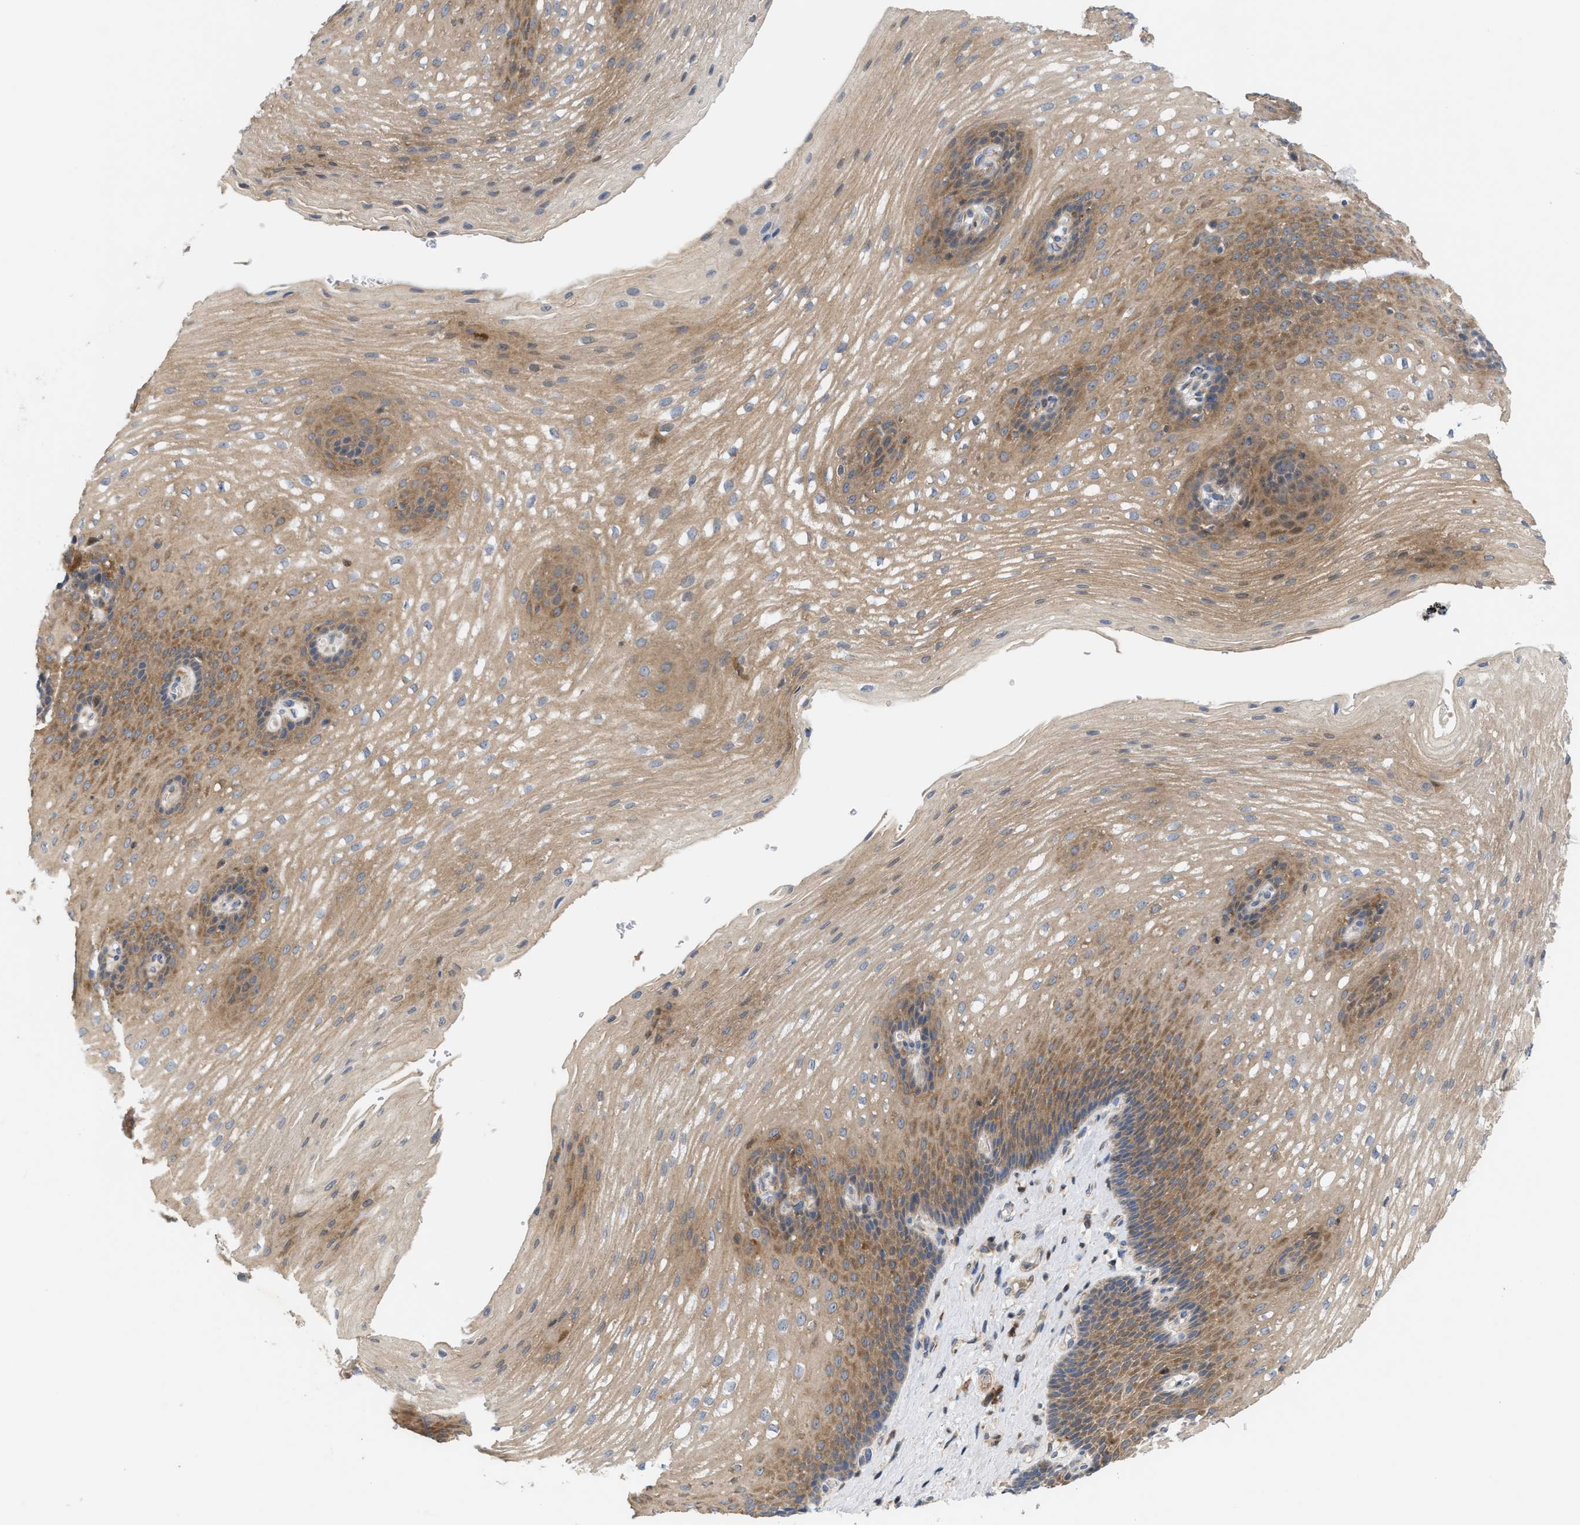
{"staining": {"intensity": "moderate", "quantity": ">75%", "location": "cytoplasmic/membranous"}, "tissue": "esophagus", "cell_type": "Squamous epithelial cells", "image_type": "normal", "snomed": [{"axis": "morphology", "description": "Normal tissue, NOS"}, {"axis": "topography", "description": "Esophagus"}], "caption": "This photomicrograph exhibits immunohistochemistry staining of unremarkable human esophagus, with medium moderate cytoplasmic/membranous expression in about >75% of squamous epithelial cells.", "gene": "DBNL", "patient": {"sex": "male", "age": 48}}